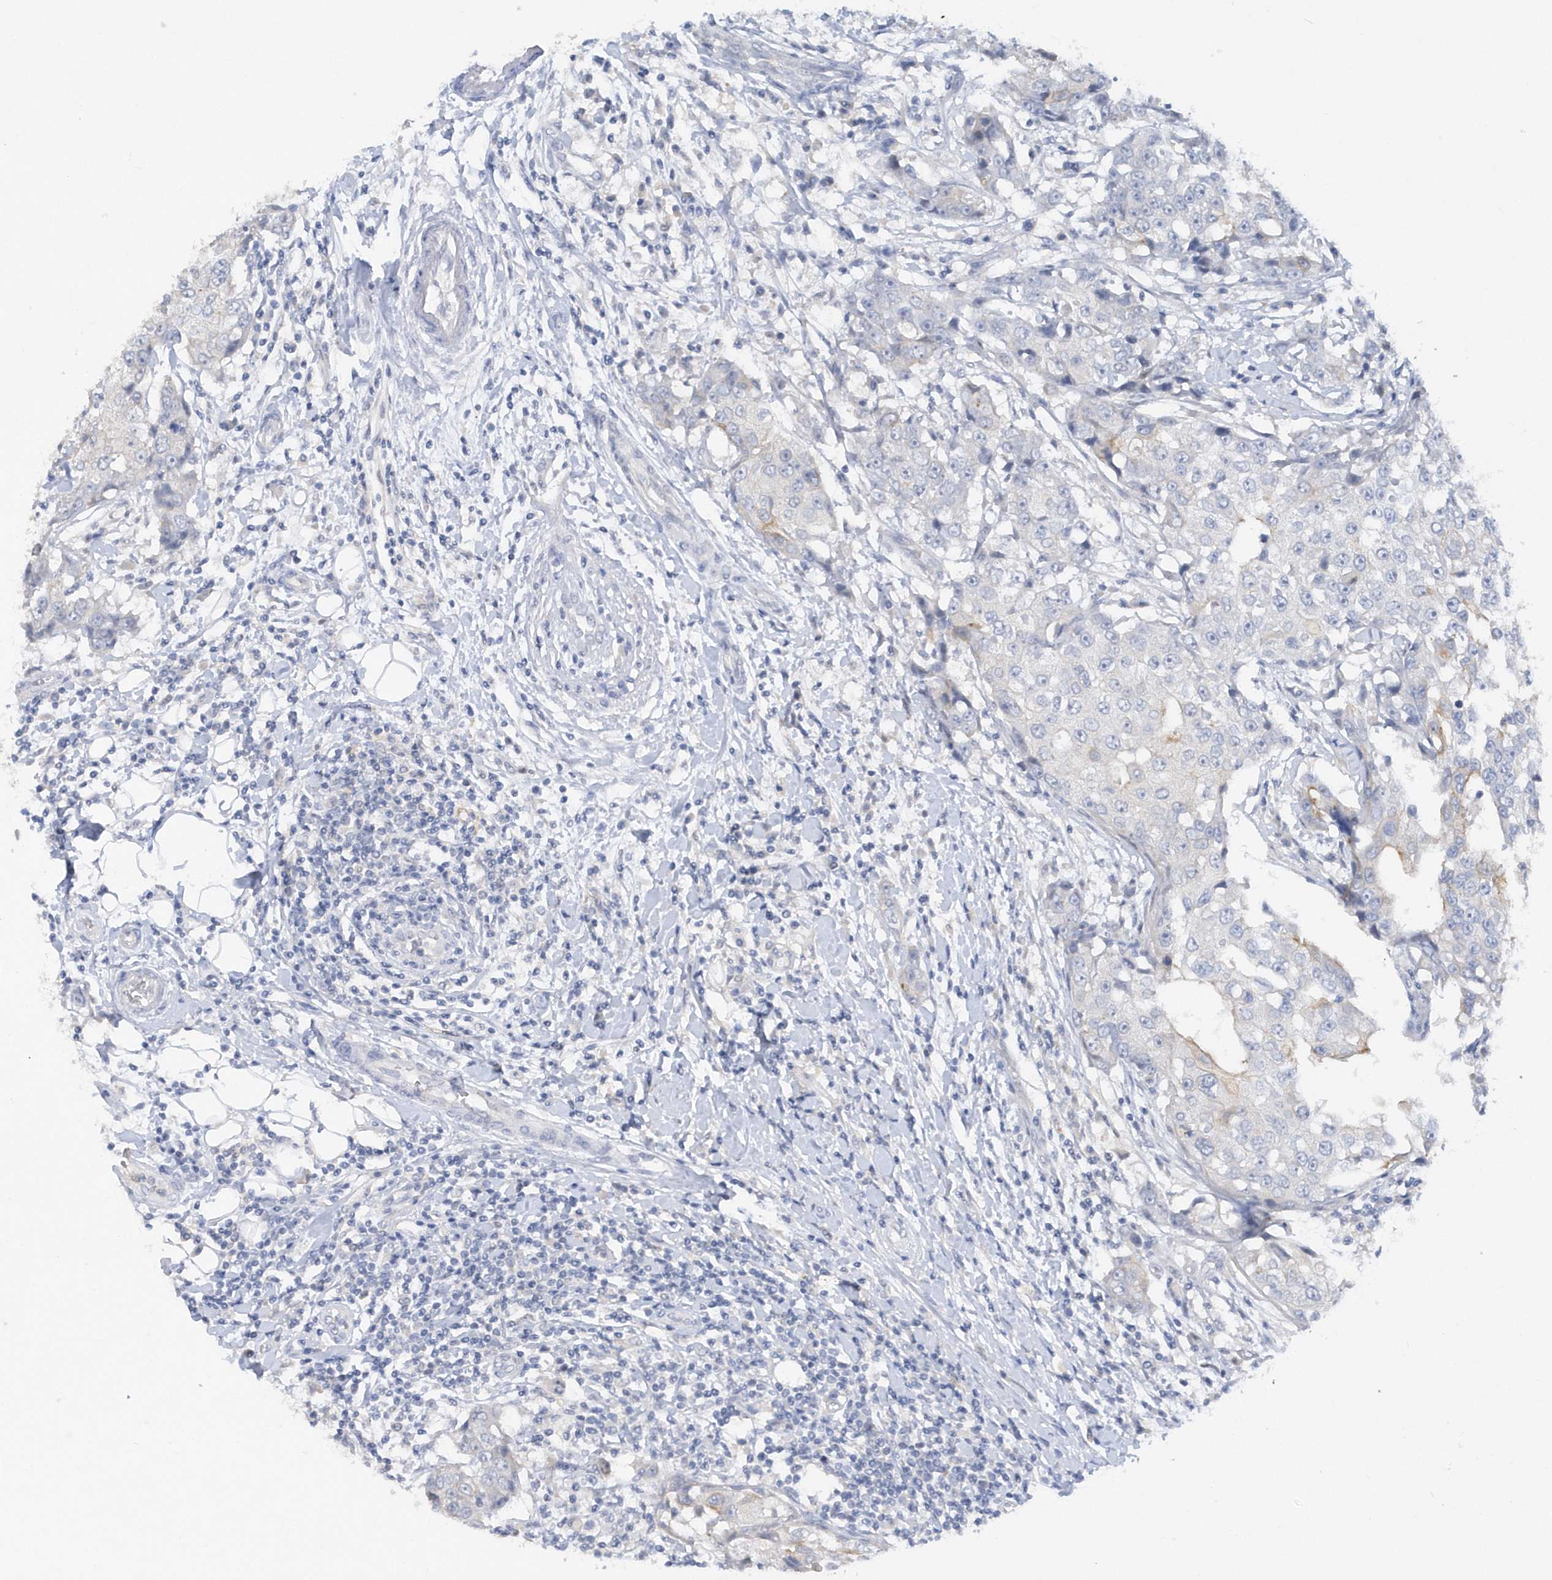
{"staining": {"intensity": "moderate", "quantity": "<25%", "location": "cytoplasmic/membranous"}, "tissue": "breast cancer", "cell_type": "Tumor cells", "image_type": "cancer", "snomed": [{"axis": "morphology", "description": "Duct carcinoma"}, {"axis": "topography", "description": "Breast"}], "caption": "Protein expression analysis of human breast cancer reveals moderate cytoplasmic/membranous positivity in about <25% of tumor cells.", "gene": "RPE", "patient": {"sex": "female", "age": 27}}